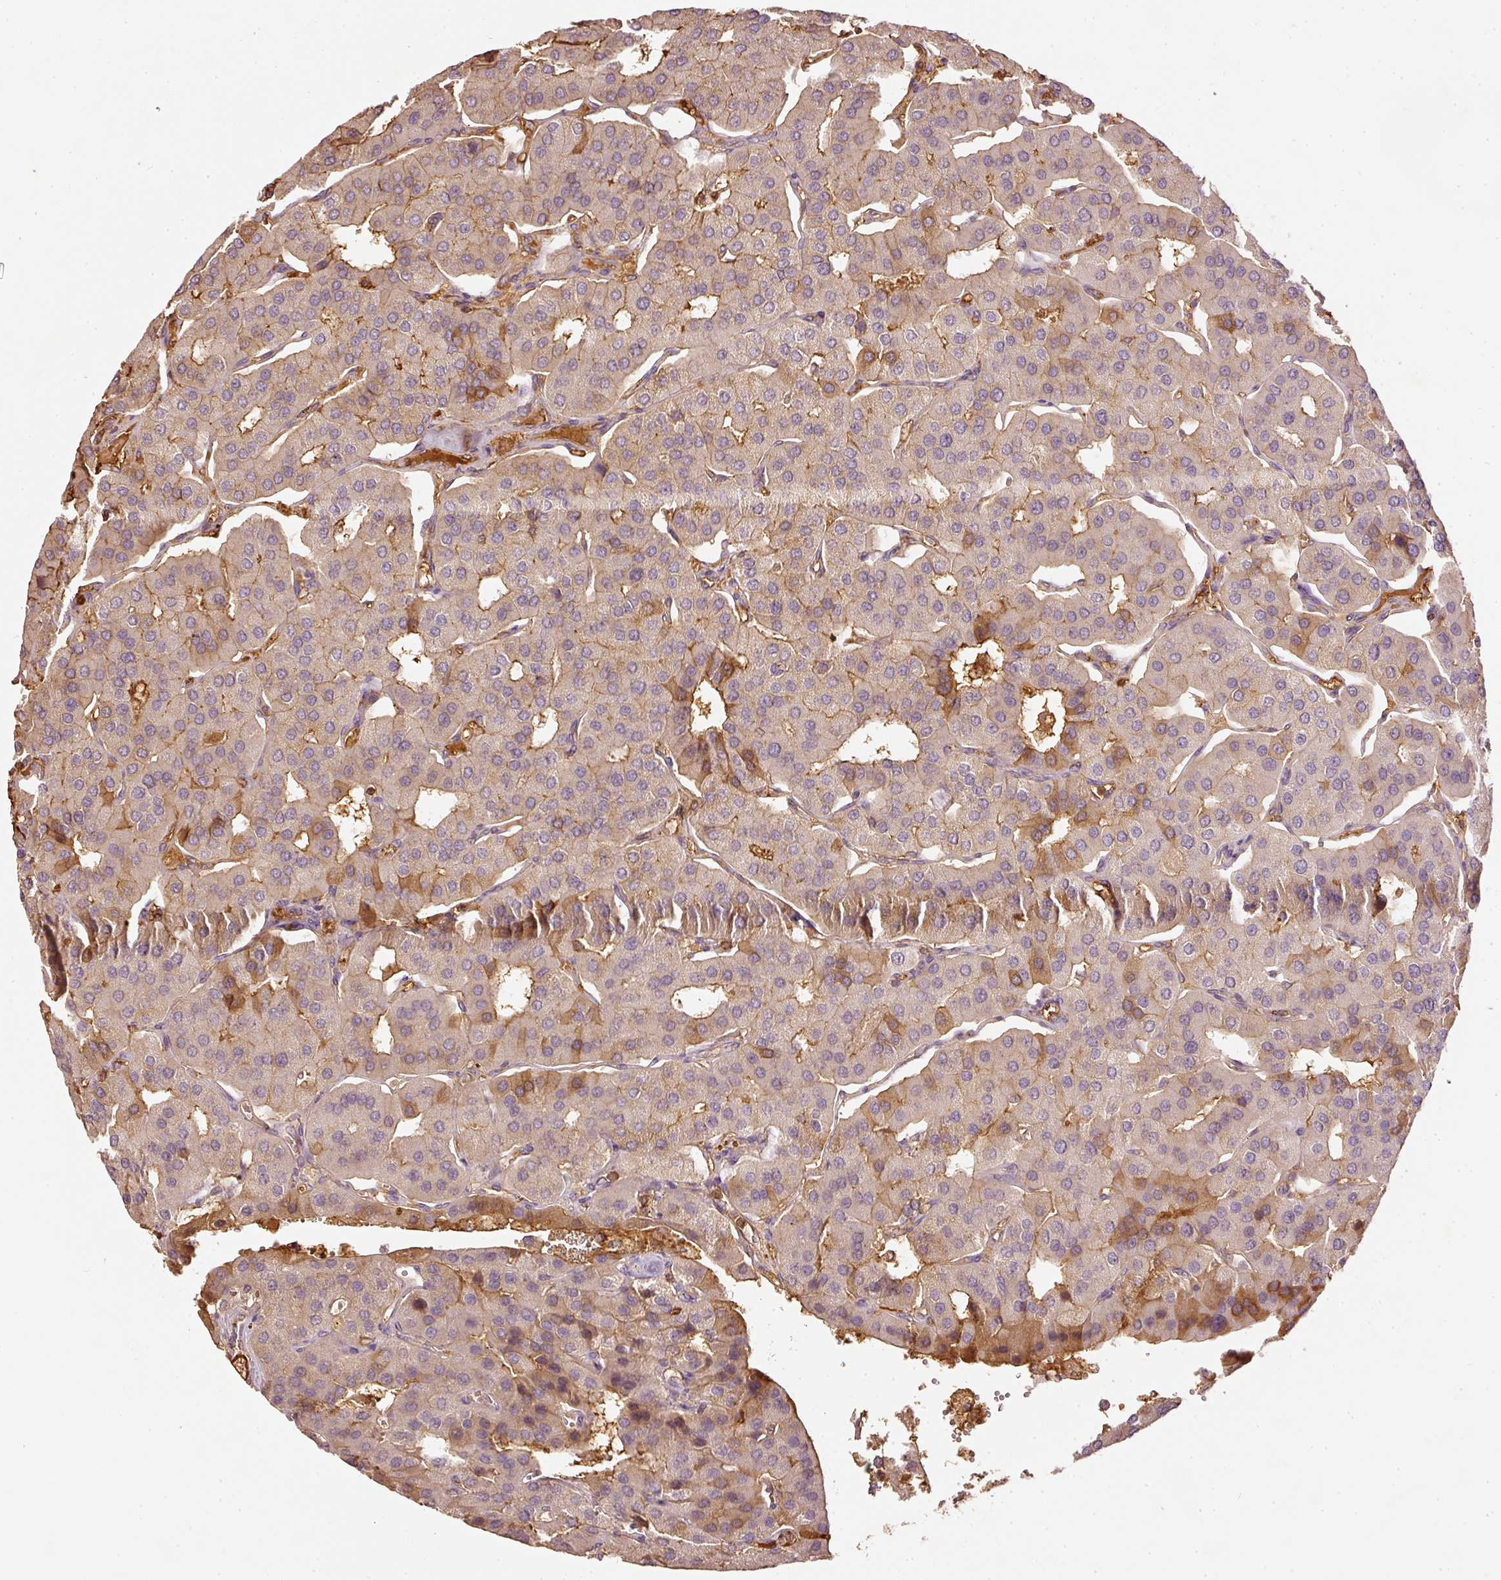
{"staining": {"intensity": "moderate", "quantity": "<25%", "location": "cytoplasmic/membranous"}, "tissue": "parathyroid gland", "cell_type": "Glandular cells", "image_type": "normal", "snomed": [{"axis": "morphology", "description": "Normal tissue, NOS"}, {"axis": "morphology", "description": "Adenoma, NOS"}, {"axis": "topography", "description": "Parathyroid gland"}], "caption": "Human parathyroid gland stained with a brown dye shows moderate cytoplasmic/membranous positive staining in approximately <25% of glandular cells.", "gene": "EVL", "patient": {"sex": "female", "age": 86}}